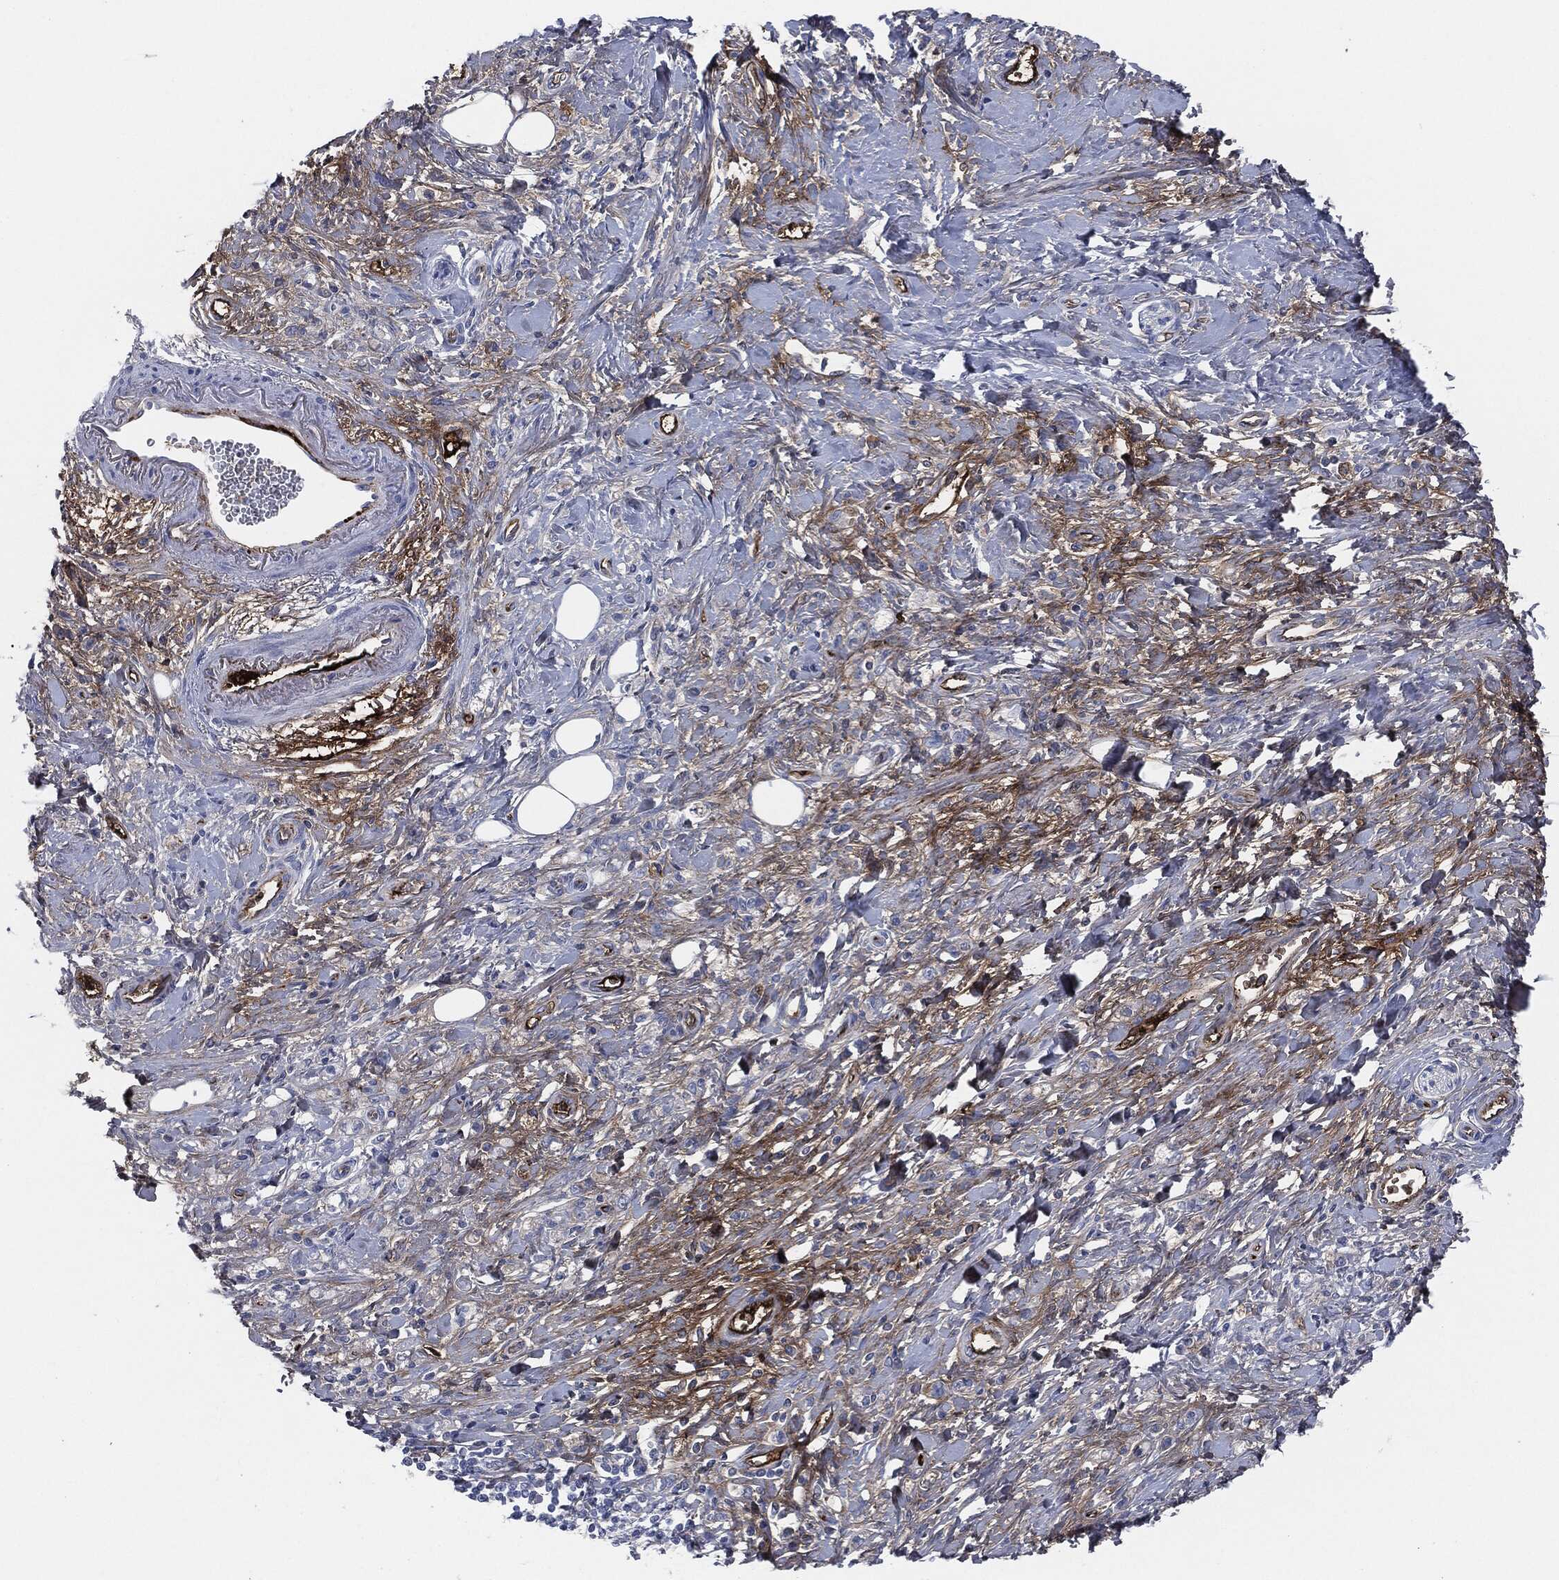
{"staining": {"intensity": "negative", "quantity": "none", "location": "none"}, "tissue": "stomach cancer", "cell_type": "Tumor cells", "image_type": "cancer", "snomed": [{"axis": "morphology", "description": "Adenocarcinoma, NOS"}, {"axis": "topography", "description": "Stomach"}], "caption": "Tumor cells show no significant expression in stomach cancer (adenocarcinoma). (DAB IHC with hematoxylin counter stain).", "gene": "APOB", "patient": {"sex": "male", "age": 77}}